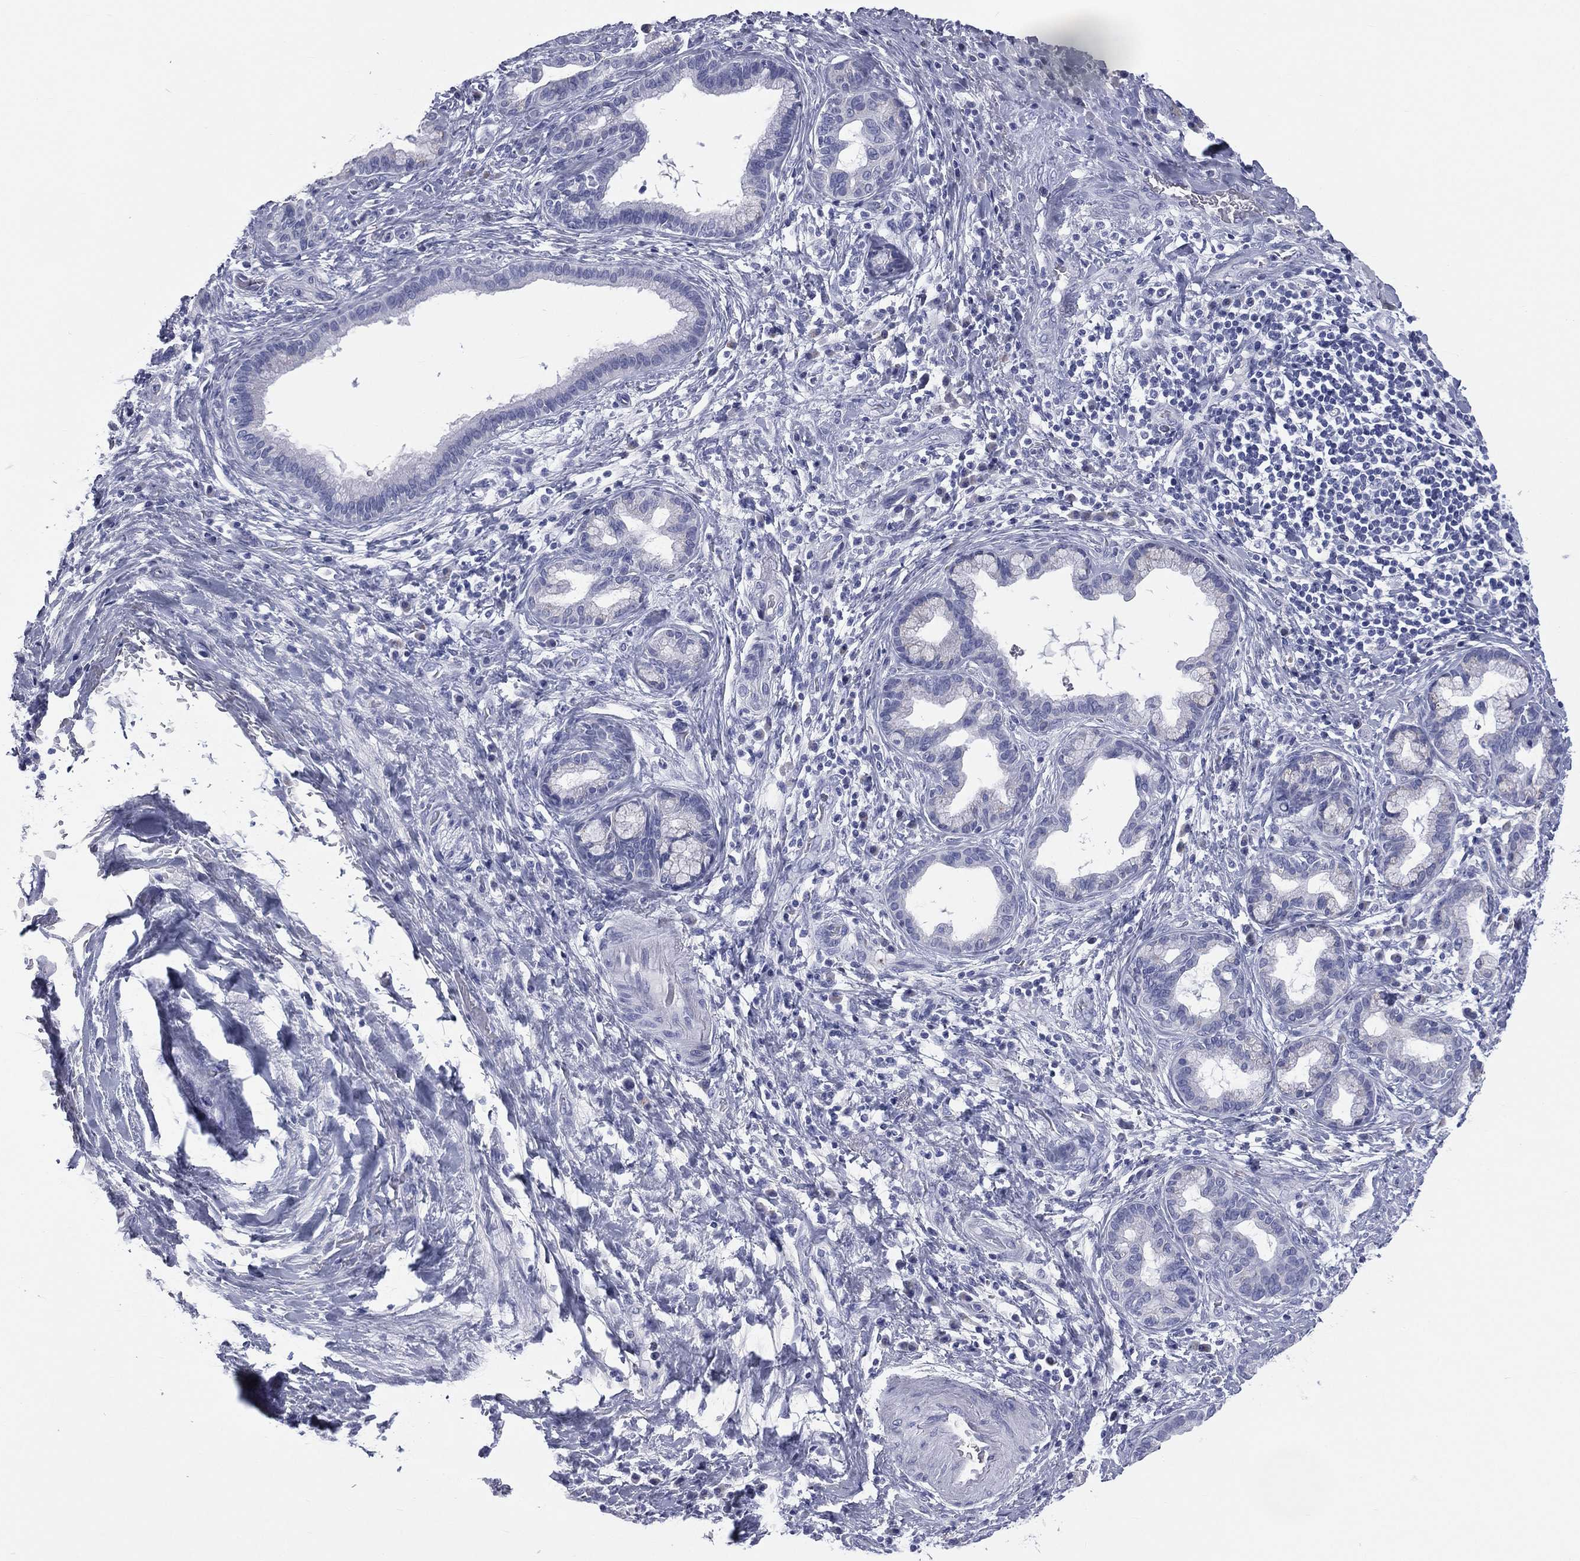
{"staining": {"intensity": "negative", "quantity": "none", "location": "none"}, "tissue": "liver cancer", "cell_type": "Tumor cells", "image_type": "cancer", "snomed": [{"axis": "morphology", "description": "Cholangiocarcinoma"}, {"axis": "topography", "description": "Liver"}], "caption": "Tumor cells are negative for protein expression in human liver cancer.", "gene": "MLN", "patient": {"sex": "female", "age": 73}}